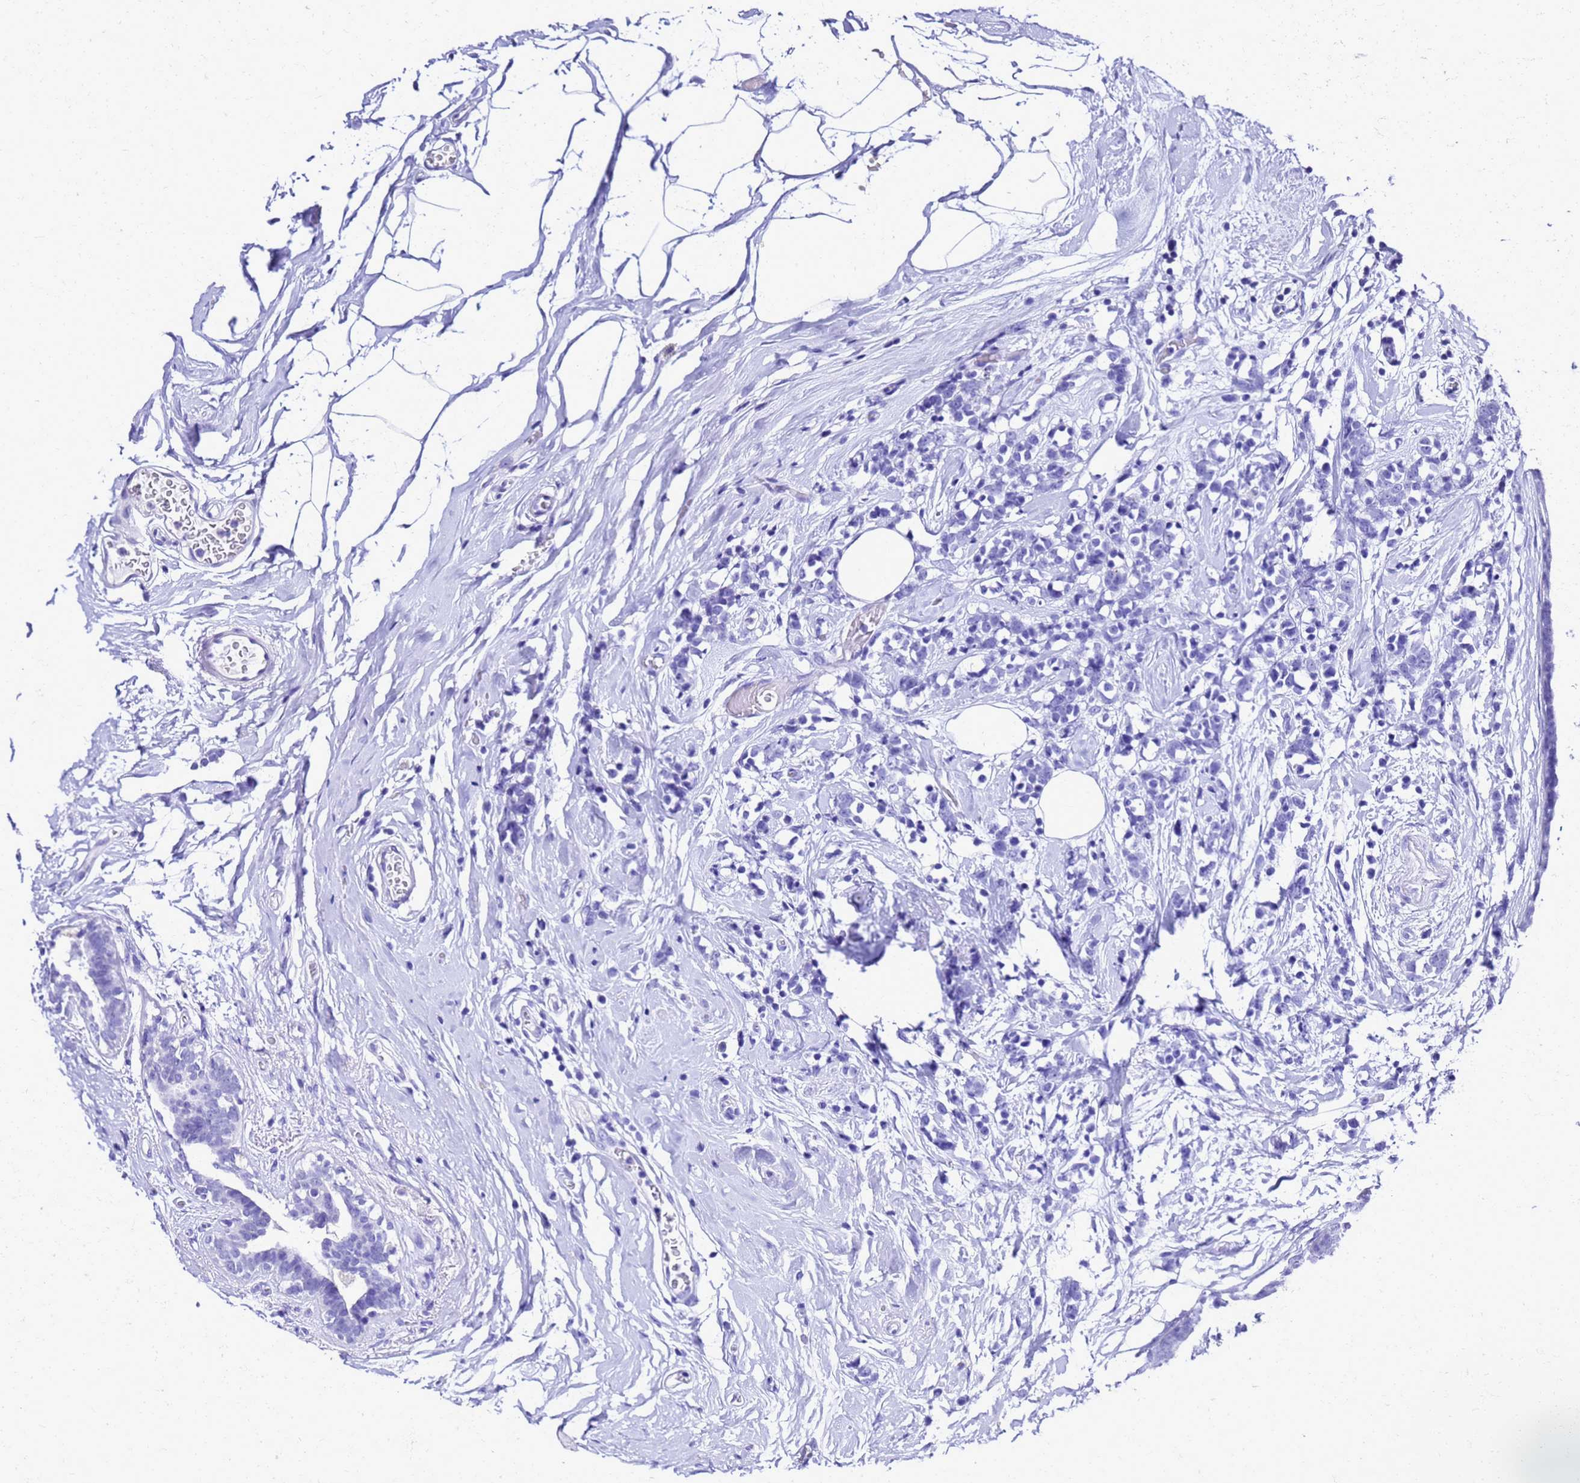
{"staining": {"intensity": "negative", "quantity": "none", "location": "none"}, "tissue": "breast cancer", "cell_type": "Tumor cells", "image_type": "cancer", "snomed": [{"axis": "morphology", "description": "Lobular carcinoma"}, {"axis": "topography", "description": "Breast"}], "caption": "The immunohistochemistry histopathology image has no significant positivity in tumor cells of breast cancer tissue.", "gene": "SMIM21", "patient": {"sex": "female", "age": 58}}